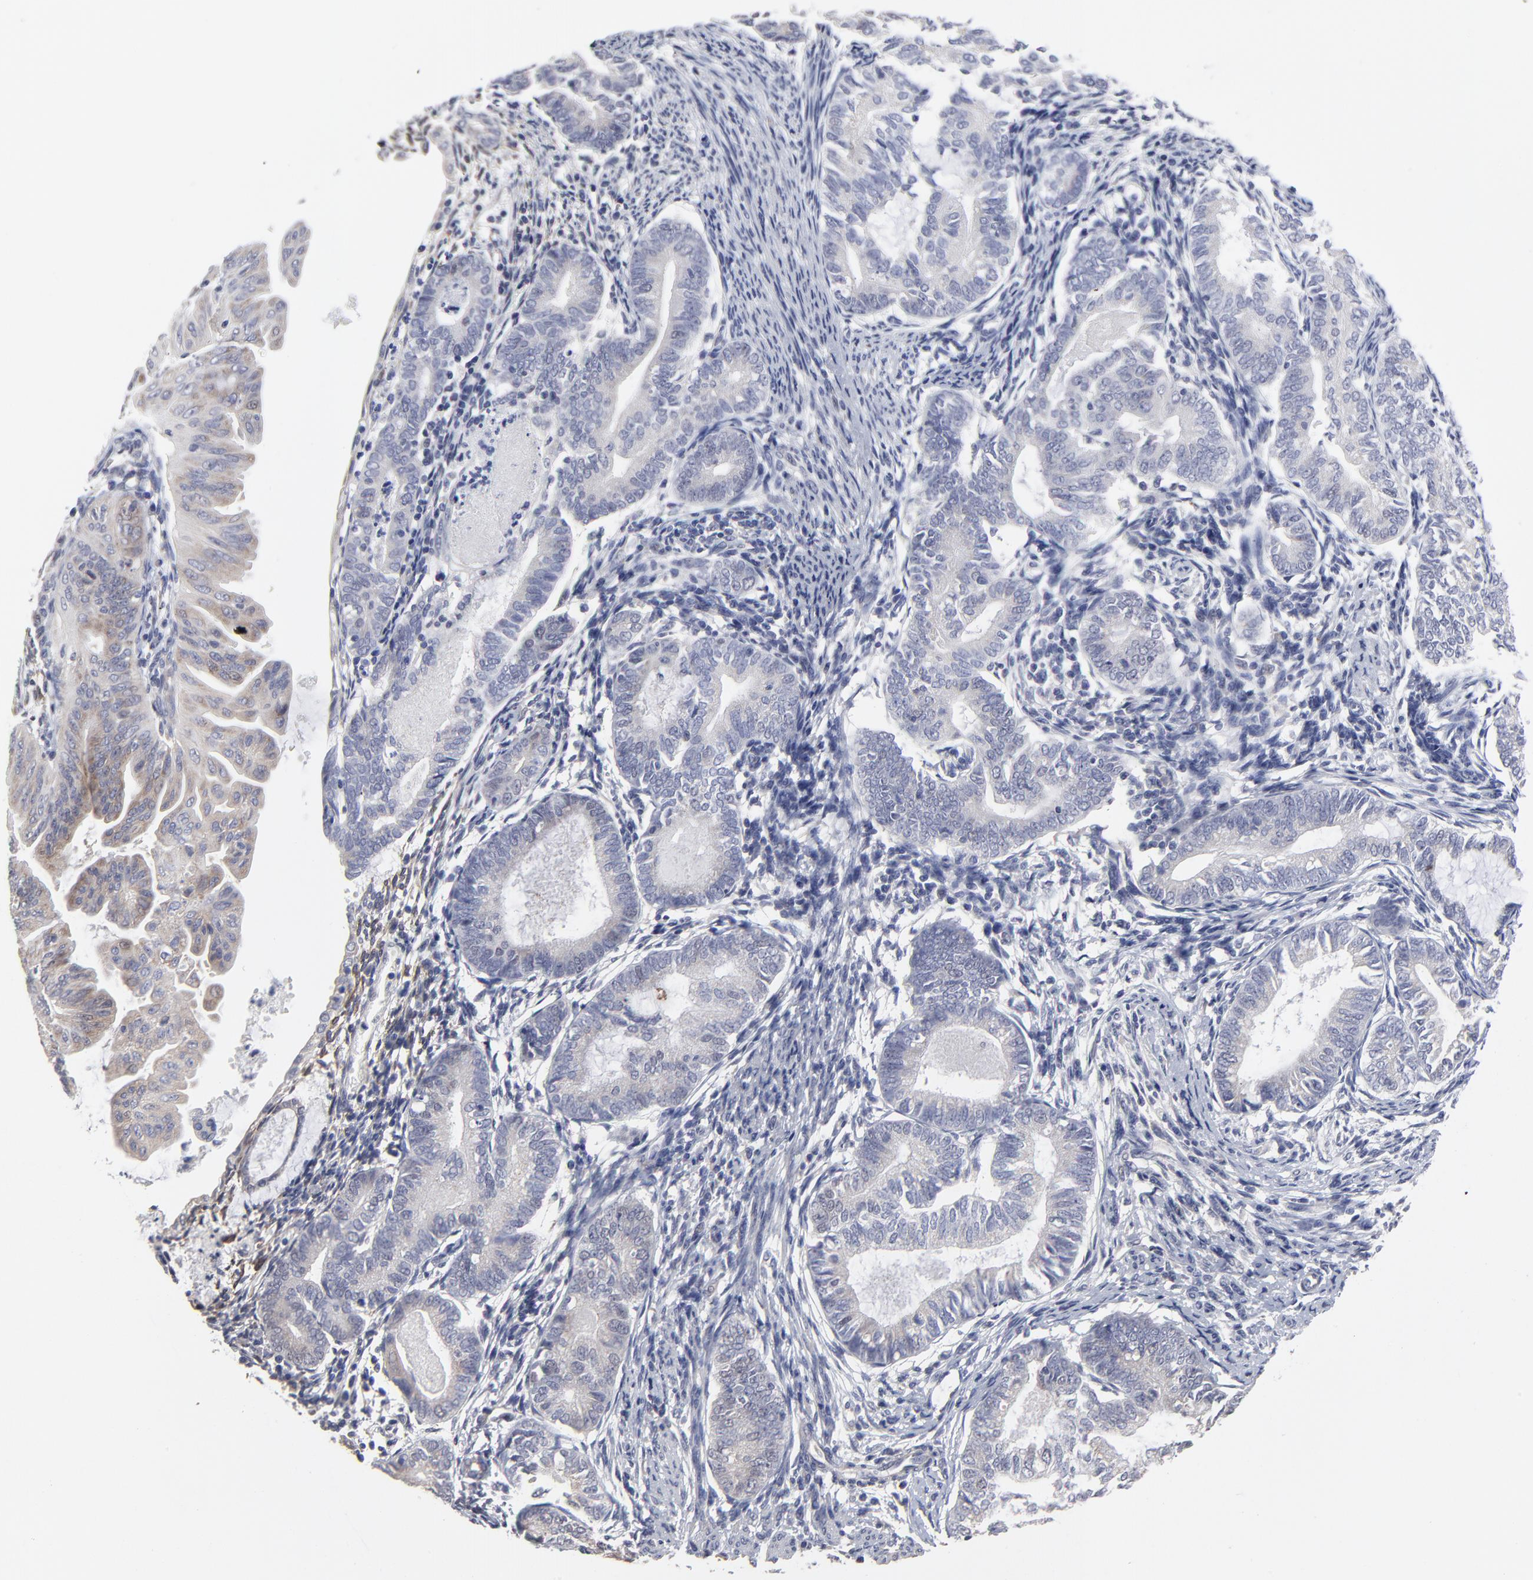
{"staining": {"intensity": "weak", "quantity": "<25%", "location": "cytoplasmic/membranous"}, "tissue": "endometrial cancer", "cell_type": "Tumor cells", "image_type": "cancer", "snomed": [{"axis": "morphology", "description": "Adenocarcinoma, NOS"}, {"axis": "topography", "description": "Endometrium"}], "caption": "The micrograph reveals no significant staining in tumor cells of endometrial adenocarcinoma.", "gene": "MAGEA10", "patient": {"sex": "female", "age": 63}}